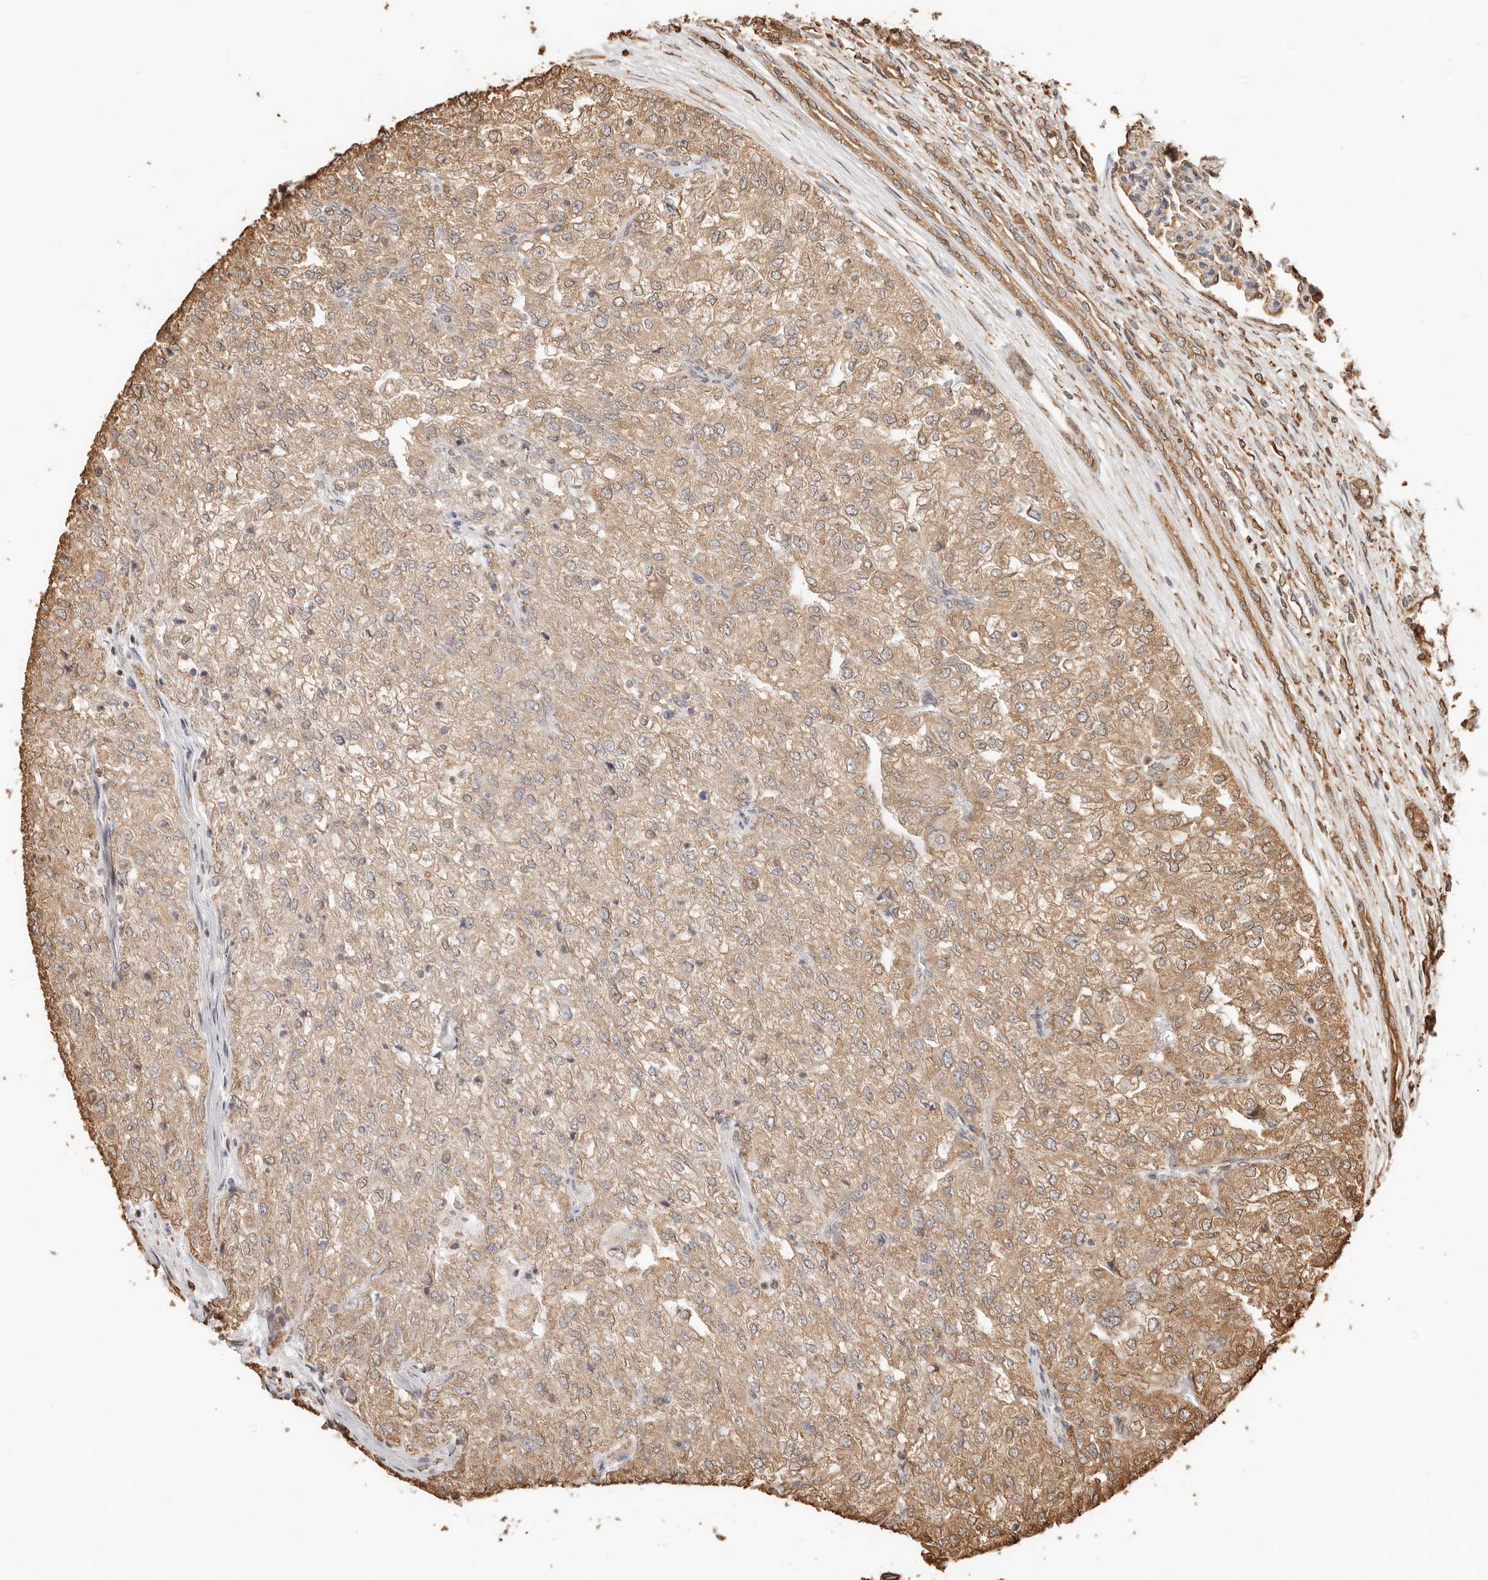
{"staining": {"intensity": "moderate", "quantity": "25%-75%", "location": "cytoplasmic/membranous"}, "tissue": "renal cancer", "cell_type": "Tumor cells", "image_type": "cancer", "snomed": [{"axis": "morphology", "description": "Adenocarcinoma, NOS"}, {"axis": "topography", "description": "Kidney"}], "caption": "There is medium levels of moderate cytoplasmic/membranous staining in tumor cells of renal cancer, as demonstrated by immunohistochemical staining (brown color).", "gene": "ARHGEF10L", "patient": {"sex": "female", "age": 54}}